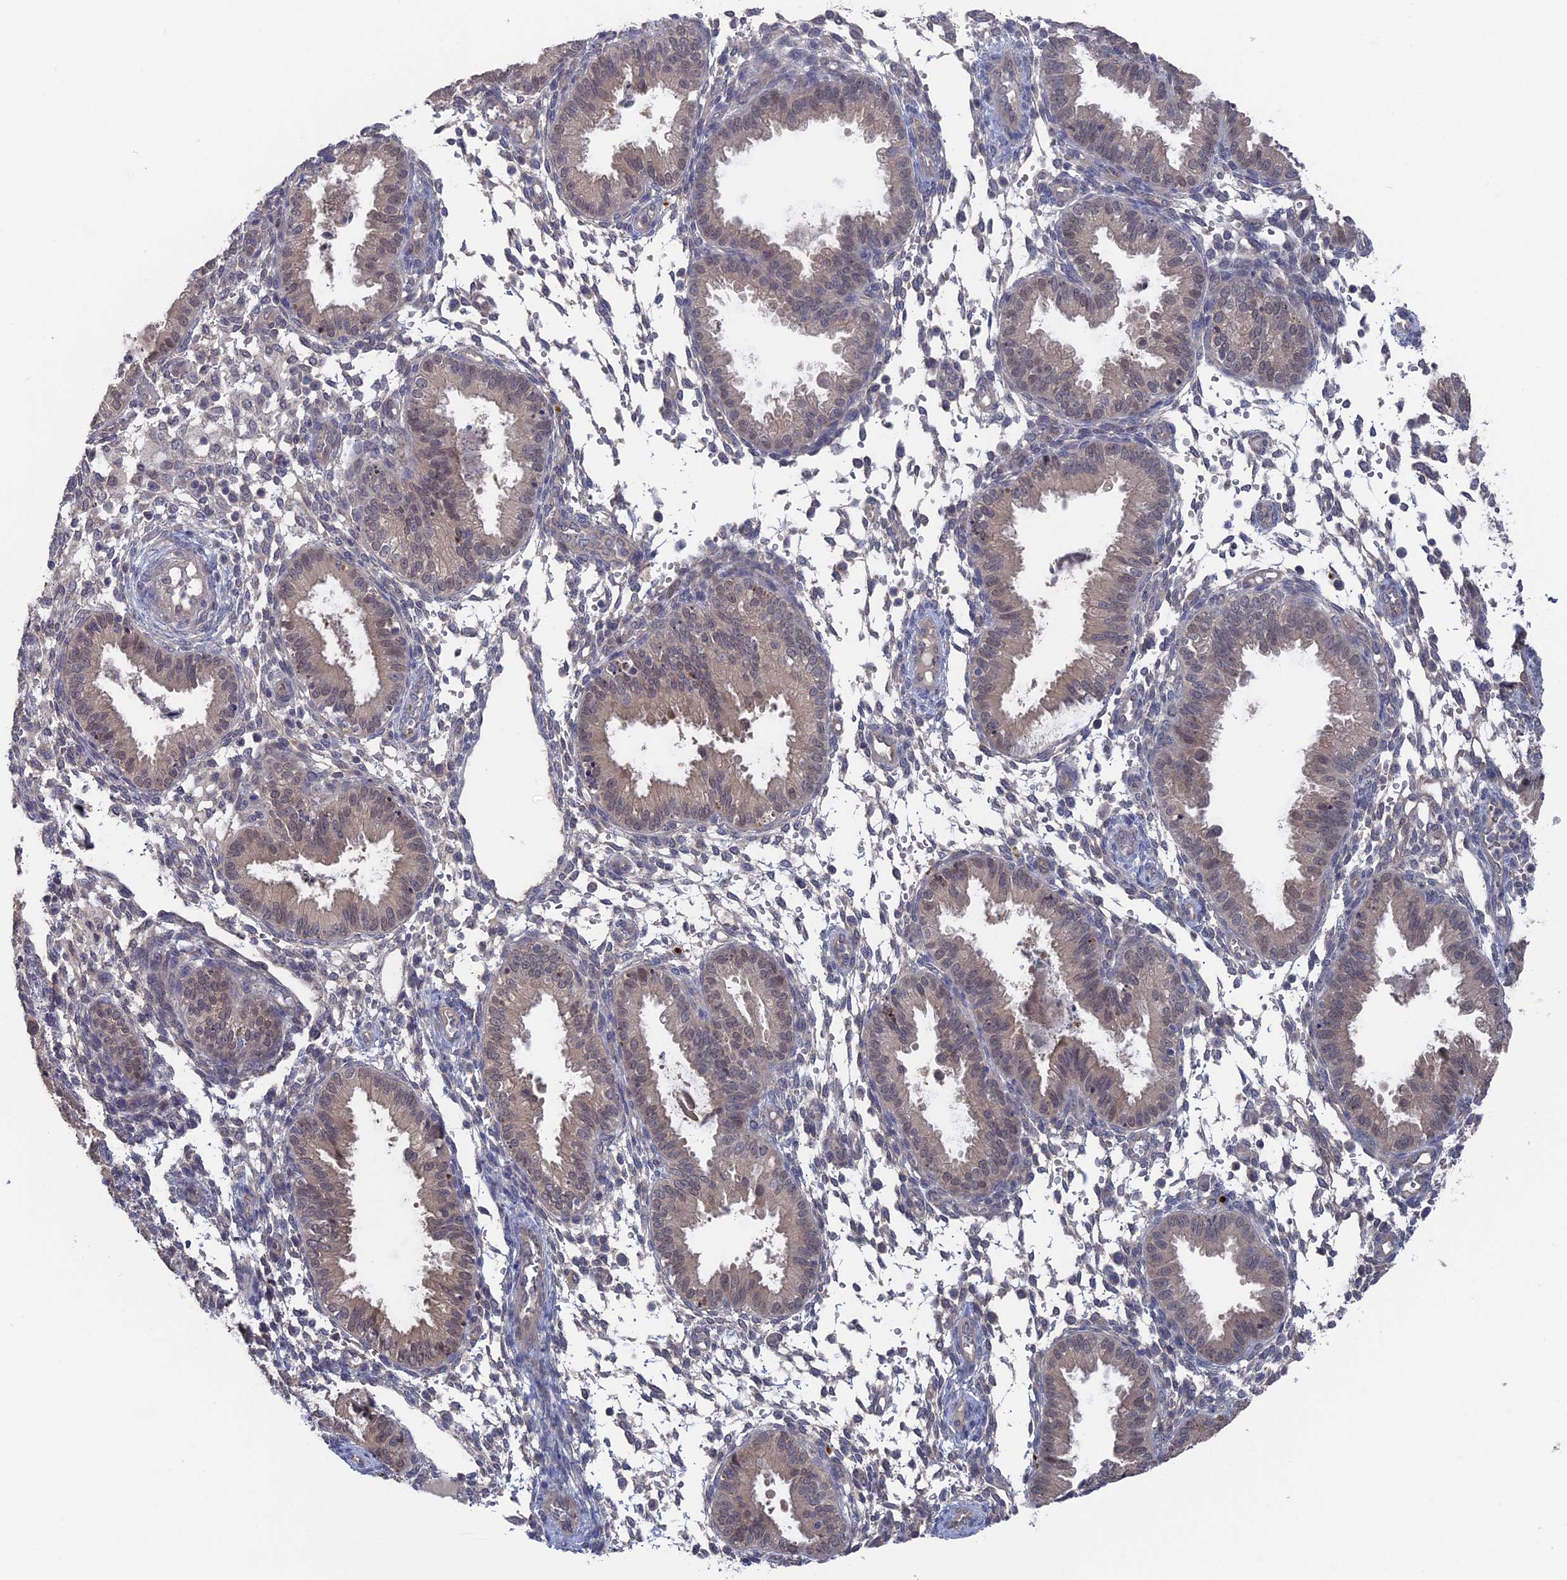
{"staining": {"intensity": "negative", "quantity": "none", "location": "none"}, "tissue": "endometrium", "cell_type": "Cells in endometrial stroma", "image_type": "normal", "snomed": [{"axis": "morphology", "description": "Normal tissue, NOS"}, {"axis": "topography", "description": "Endometrium"}], "caption": "IHC image of benign endometrium: endometrium stained with DAB demonstrates no significant protein staining in cells in endometrial stroma.", "gene": "NUTF2", "patient": {"sex": "female", "age": 33}}